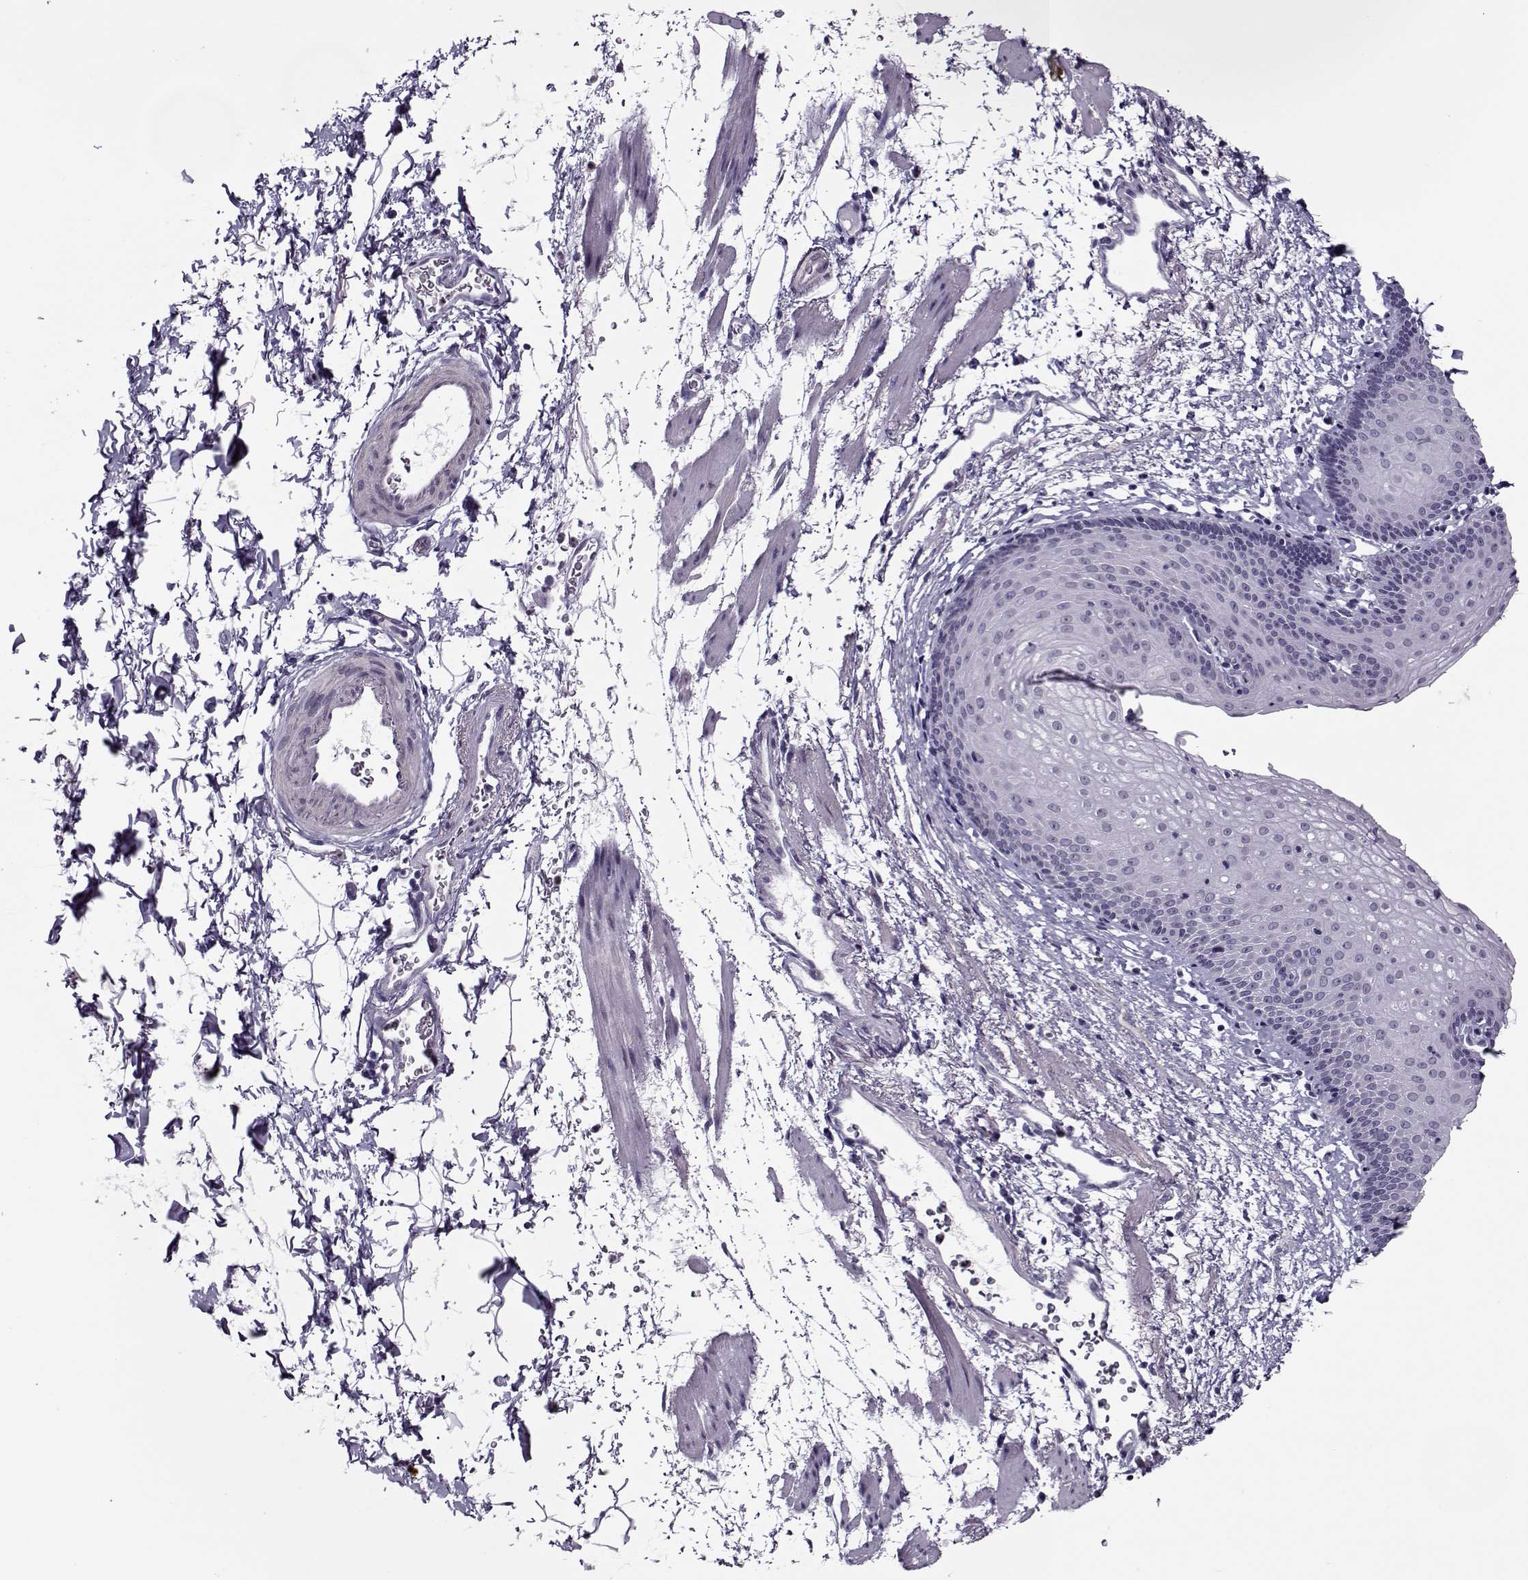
{"staining": {"intensity": "negative", "quantity": "none", "location": "none"}, "tissue": "esophagus", "cell_type": "Squamous epithelial cells", "image_type": "normal", "snomed": [{"axis": "morphology", "description": "Normal tissue, NOS"}, {"axis": "topography", "description": "Esophagus"}], "caption": "There is no significant positivity in squamous epithelial cells of esophagus. (Stains: DAB (3,3'-diaminobenzidine) immunohistochemistry (IHC) with hematoxylin counter stain, Microscopy: brightfield microscopy at high magnification).", "gene": "CIBAR1", "patient": {"sex": "female", "age": 64}}